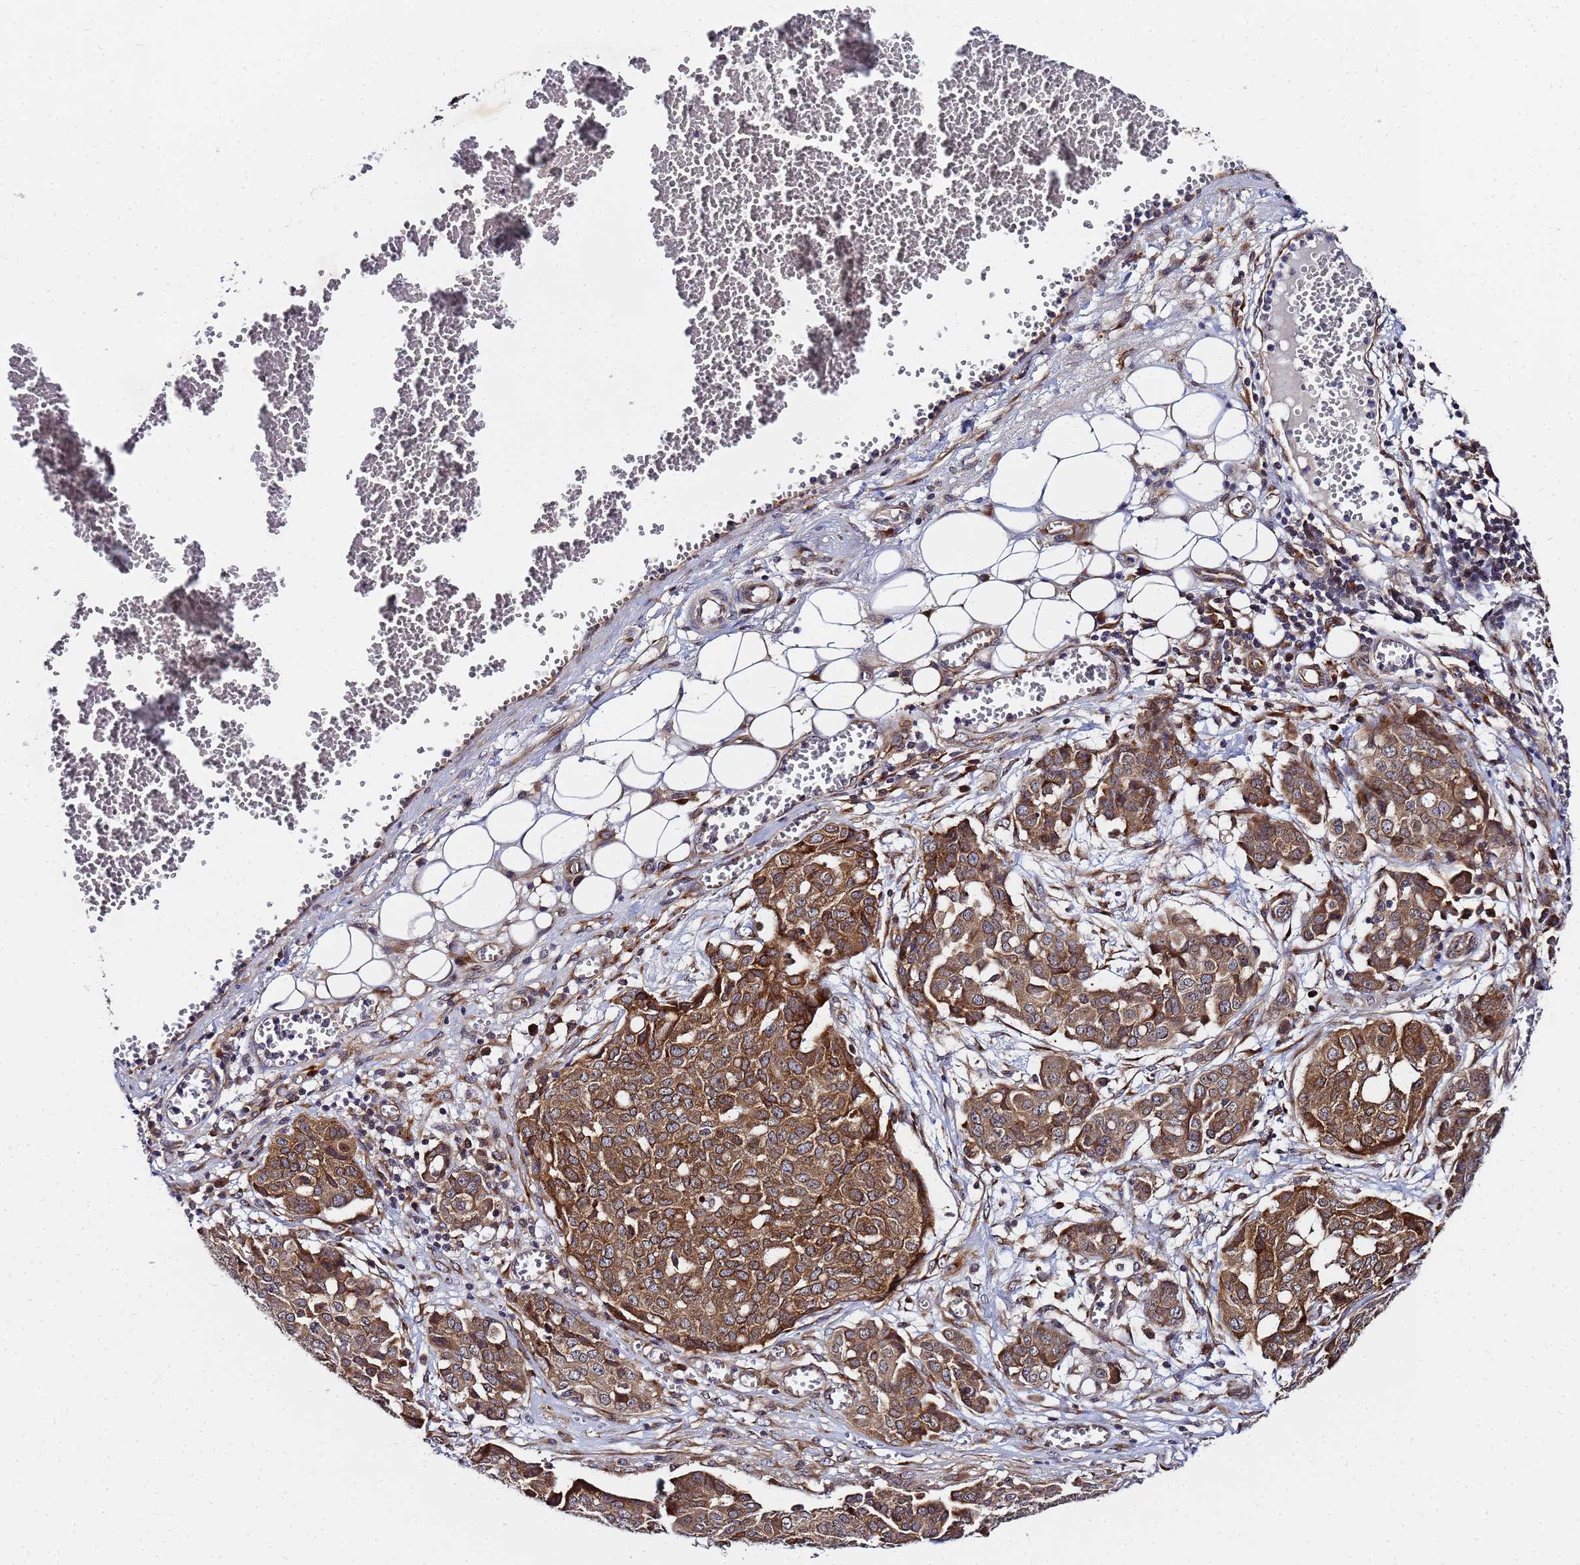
{"staining": {"intensity": "moderate", "quantity": ">75%", "location": "cytoplasmic/membranous"}, "tissue": "ovarian cancer", "cell_type": "Tumor cells", "image_type": "cancer", "snomed": [{"axis": "morphology", "description": "Cystadenocarcinoma, serous, NOS"}, {"axis": "topography", "description": "Soft tissue"}, {"axis": "topography", "description": "Ovary"}], "caption": "A histopathology image showing moderate cytoplasmic/membranous positivity in about >75% of tumor cells in ovarian serous cystadenocarcinoma, as visualized by brown immunohistochemical staining.", "gene": "UNC93B1", "patient": {"sex": "female", "age": 57}}